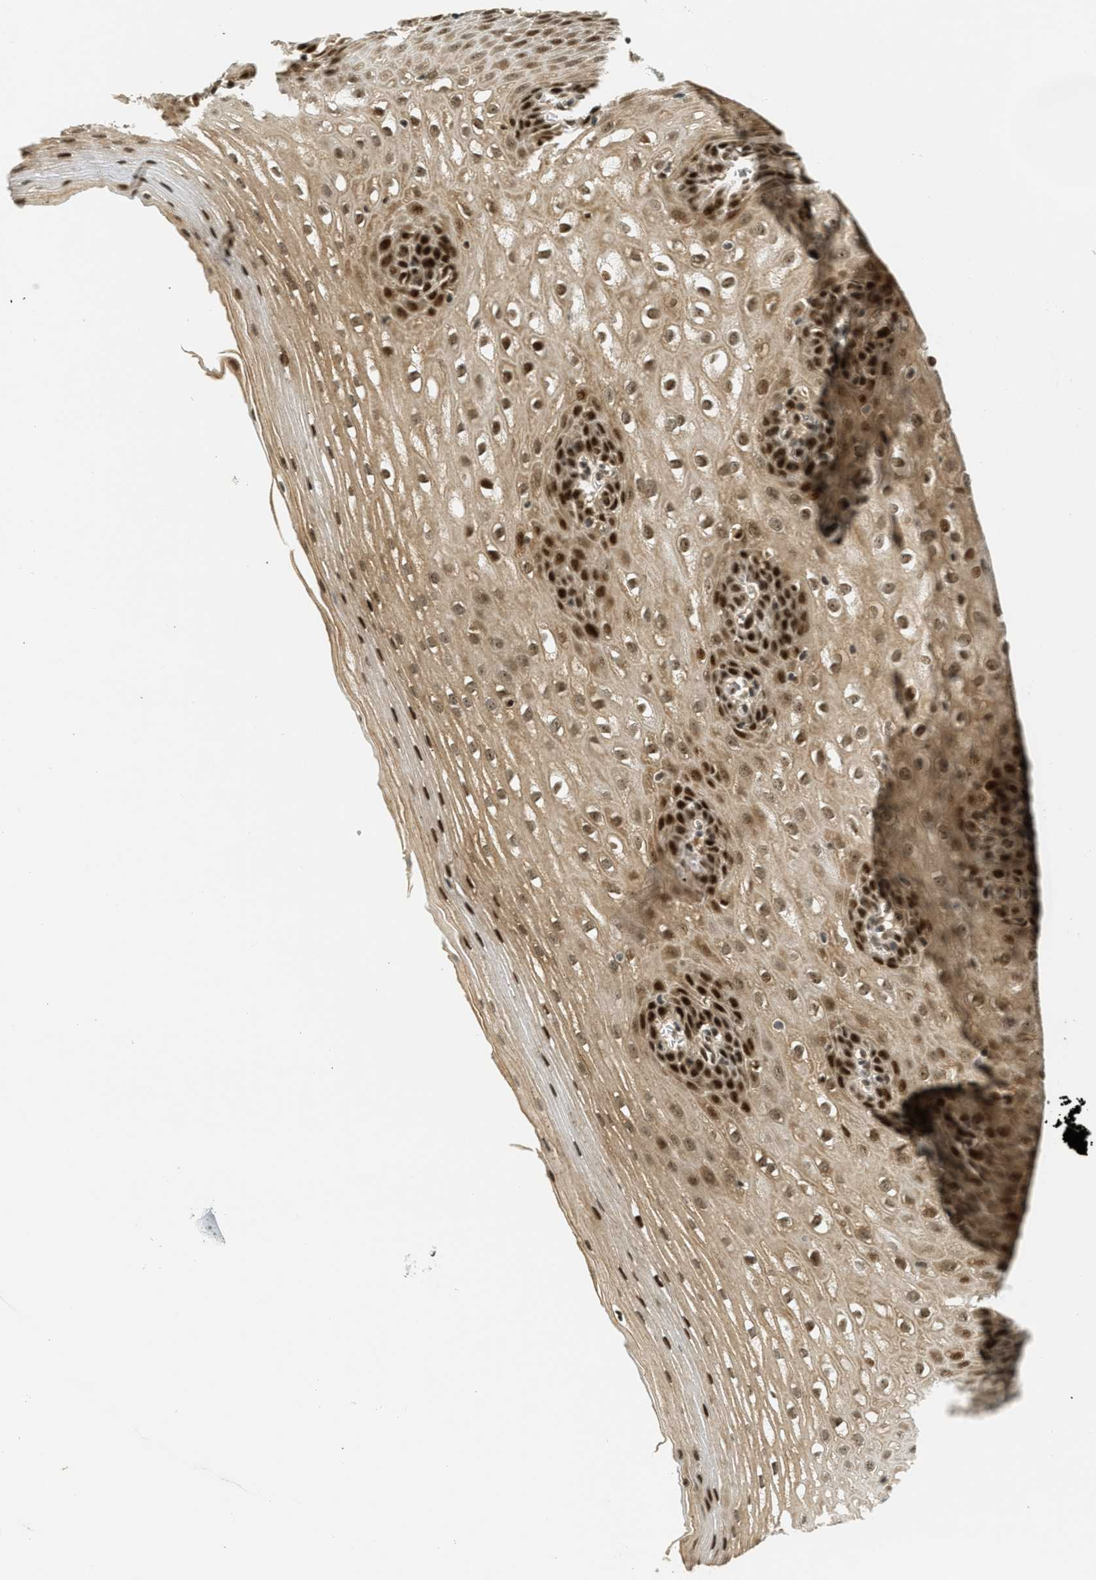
{"staining": {"intensity": "moderate", "quantity": ">75%", "location": "cytoplasmic/membranous,nuclear"}, "tissue": "esophagus", "cell_type": "Squamous epithelial cells", "image_type": "normal", "snomed": [{"axis": "morphology", "description": "Normal tissue, NOS"}, {"axis": "topography", "description": "Esophagus"}], "caption": "IHC staining of benign esophagus, which exhibits medium levels of moderate cytoplasmic/membranous,nuclear staining in approximately >75% of squamous epithelial cells indicating moderate cytoplasmic/membranous,nuclear protein positivity. The staining was performed using DAB (brown) for protein detection and nuclei were counterstained in hematoxylin (blue).", "gene": "FOXM1", "patient": {"sex": "male", "age": 48}}